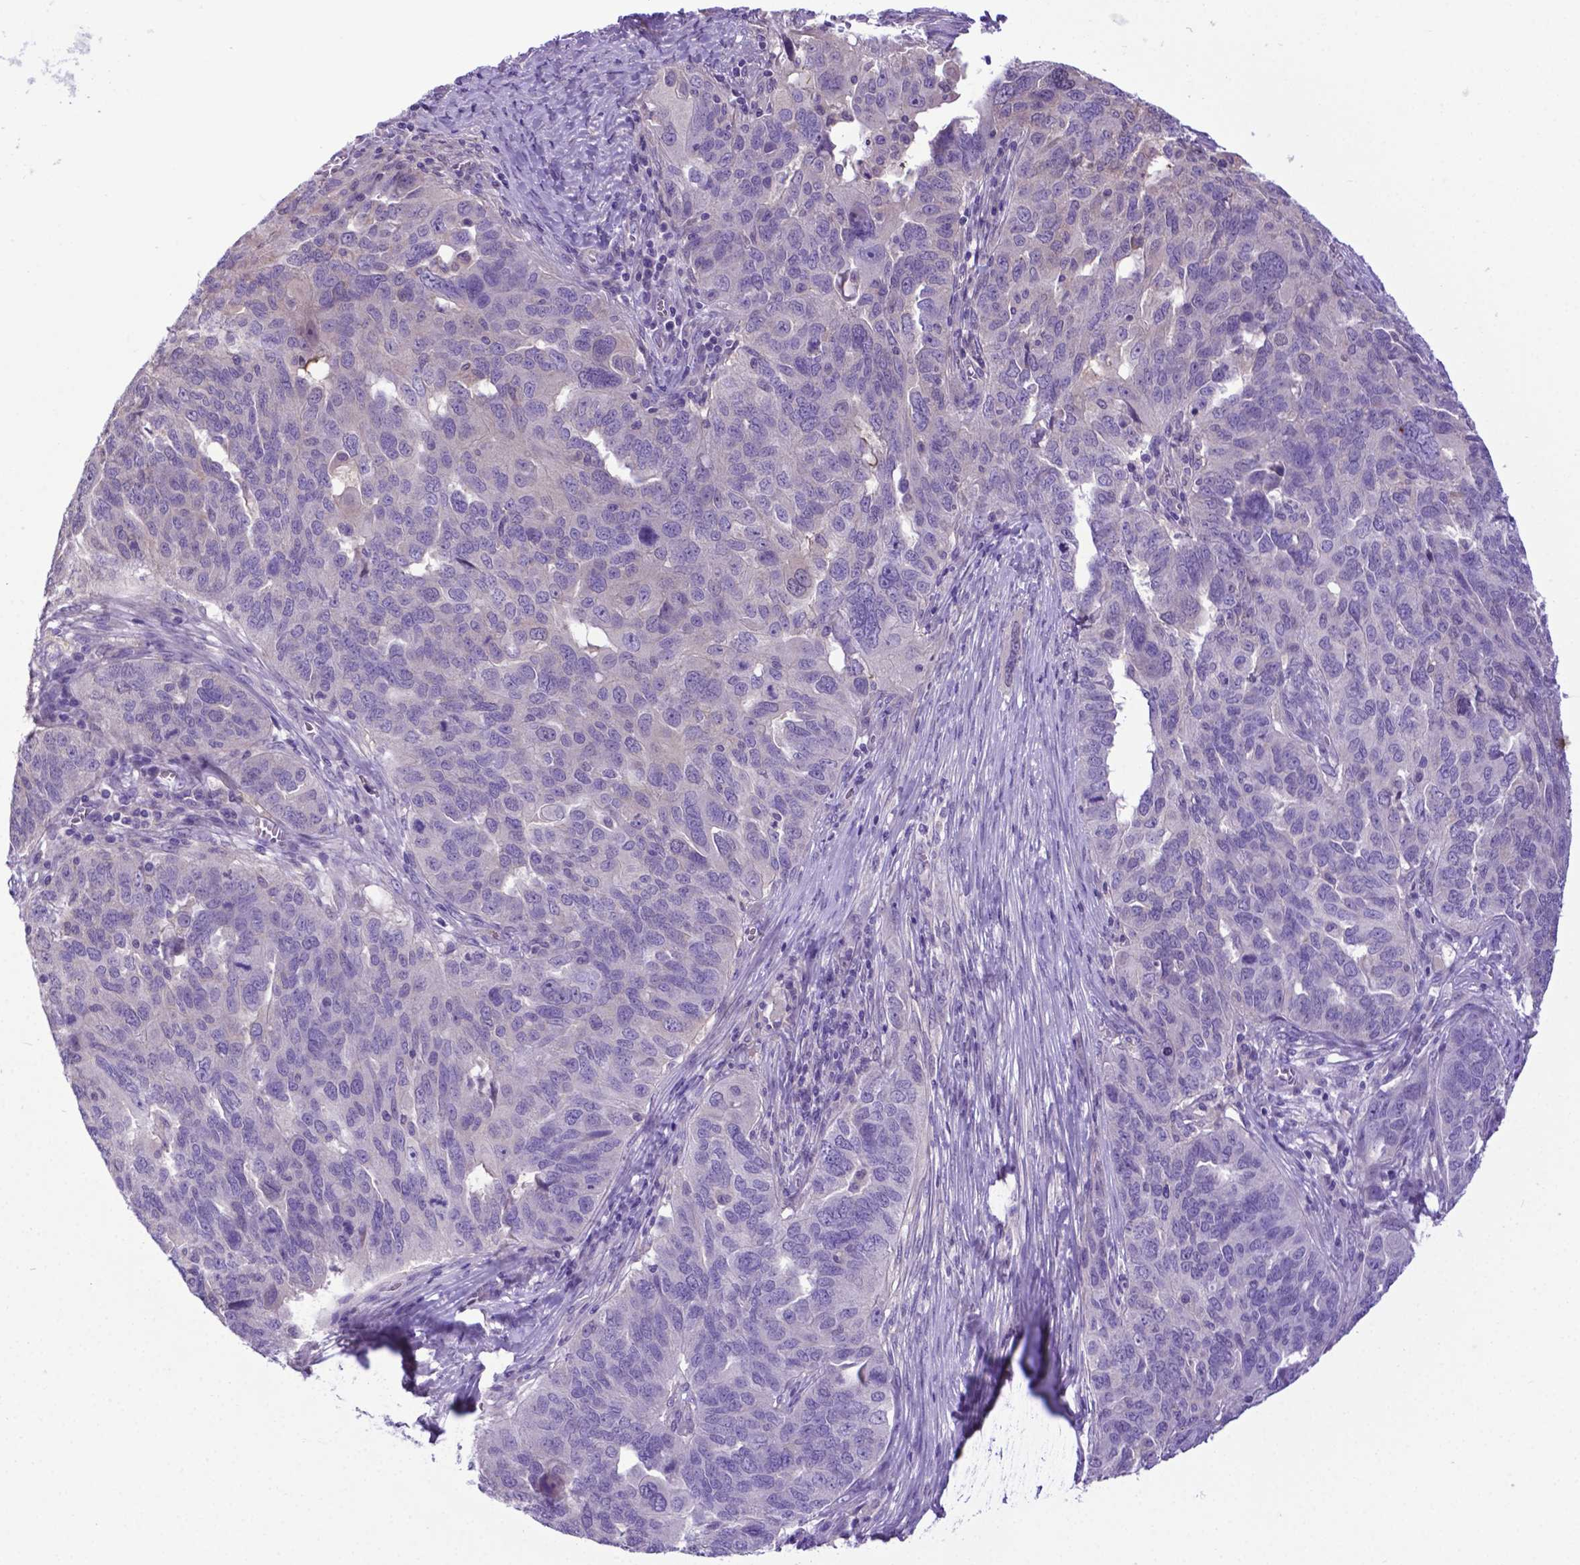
{"staining": {"intensity": "negative", "quantity": "none", "location": "none"}, "tissue": "ovarian cancer", "cell_type": "Tumor cells", "image_type": "cancer", "snomed": [{"axis": "morphology", "description": "Carcinoma, endometroid"}, {"axis": "topography", "description": "Soft tissue"}, {"axis": "topography", "description": "Ovary"}], "caption": "Immunohistochemistry (IHC) micrograph of human ovarian cancer stained for a protein (brown), which shows no expression in tumor cells.", "gene": "ADRA2B", "patient": {"sex": "female", "age": 52}}